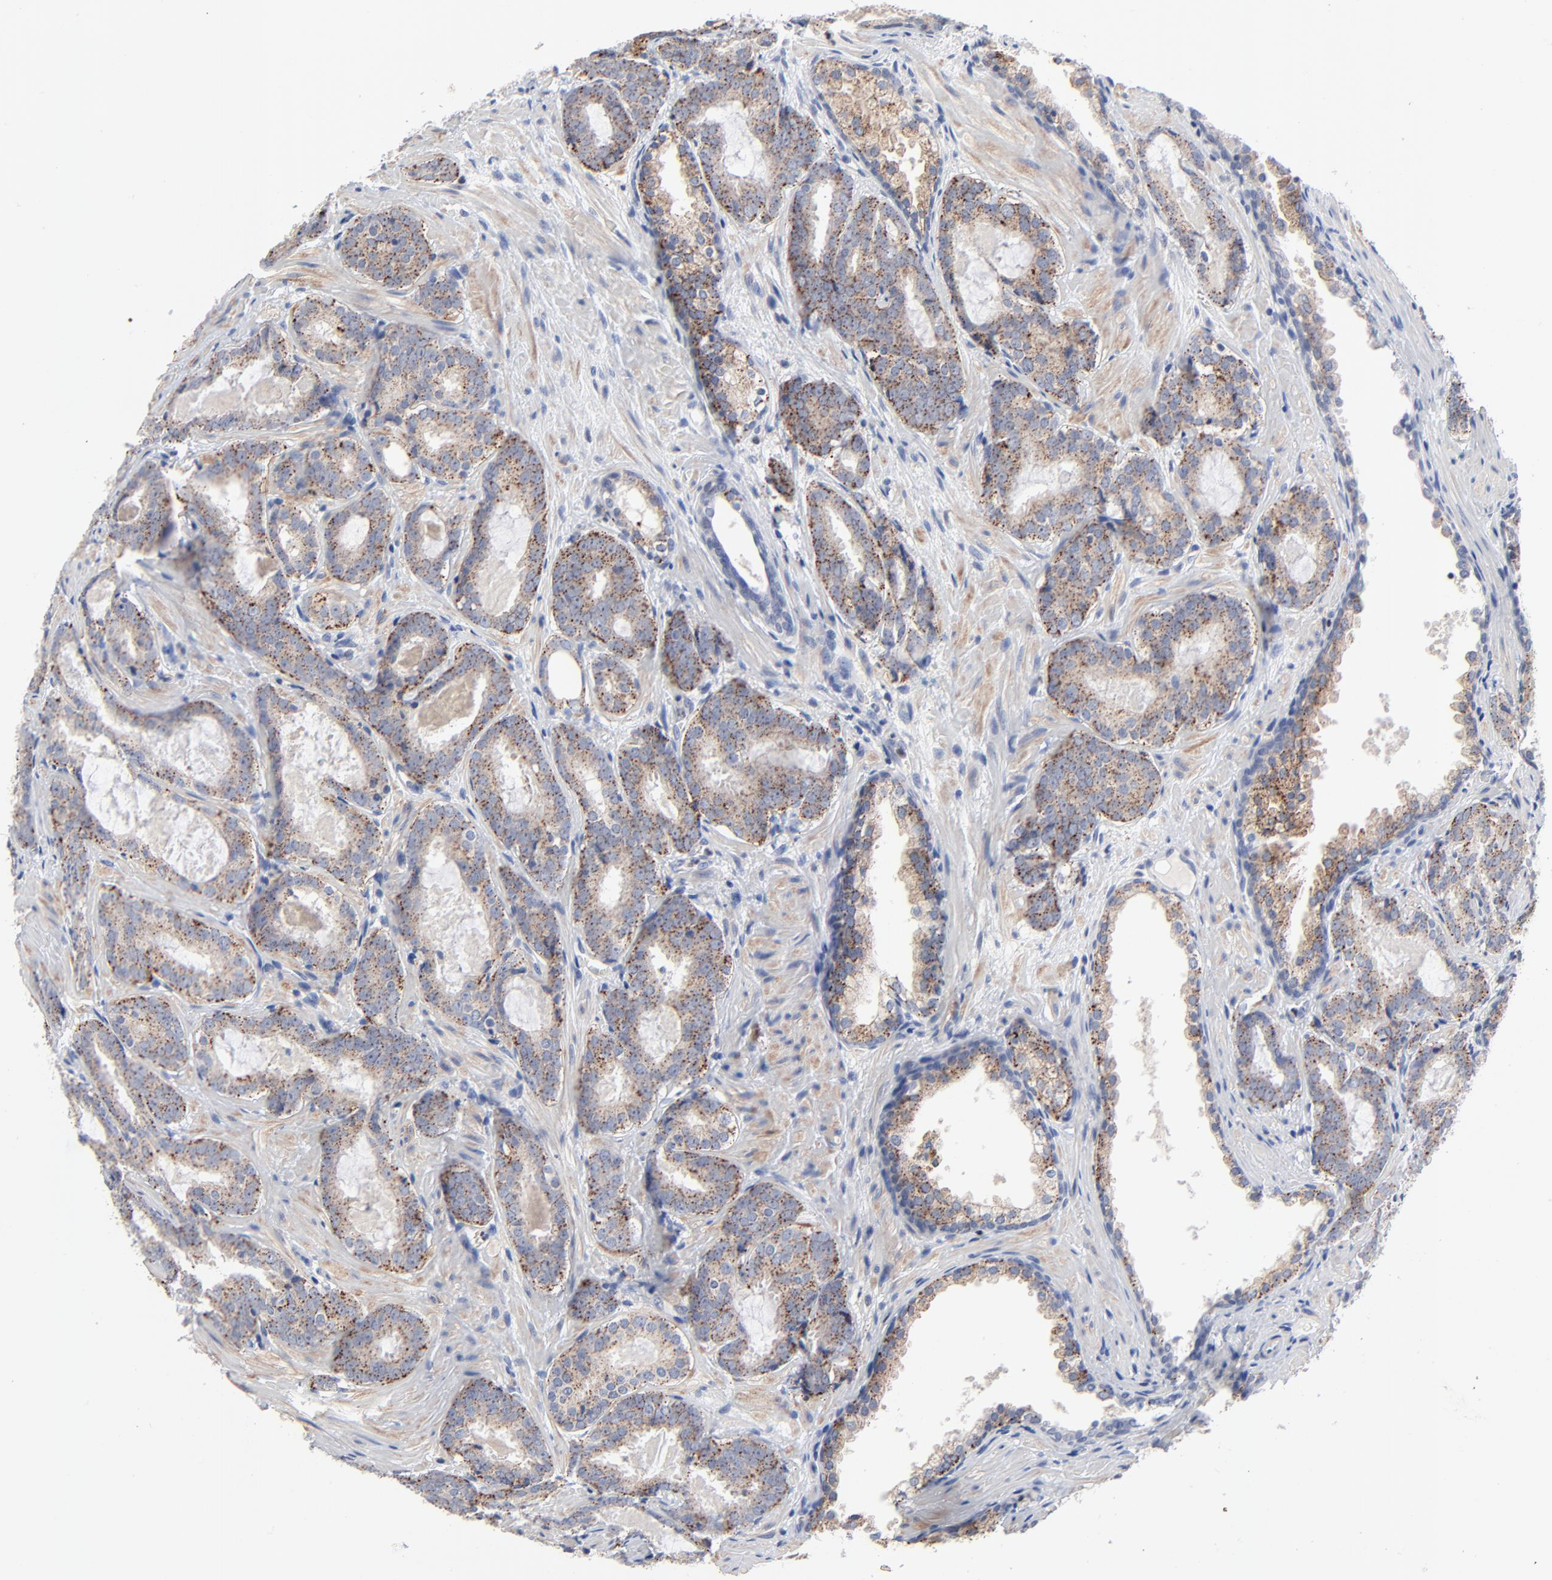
{"staining": {"intensity": "strong", "quantity": ">75%", "location": "cytoplasmic/membranous"}, "tissue": "prostate cancer", "cell_type": "Tumor cells", "image_type": "cancer", "snomed": [{"axis": "morphology", "description": "Adenocarcinoma, Medium grade"}, {"axis": "topography", "description": "Prostate"}], "caption": "Human prostate cancer (adenocarcinoma (medium-grade)) stained for a protein (brown) reveals strong cytoplasmic/membranous positive staining in about >75% of tumor cells.", "gene": "AADAC", "patient": {"sex": "male", "age": 64}}